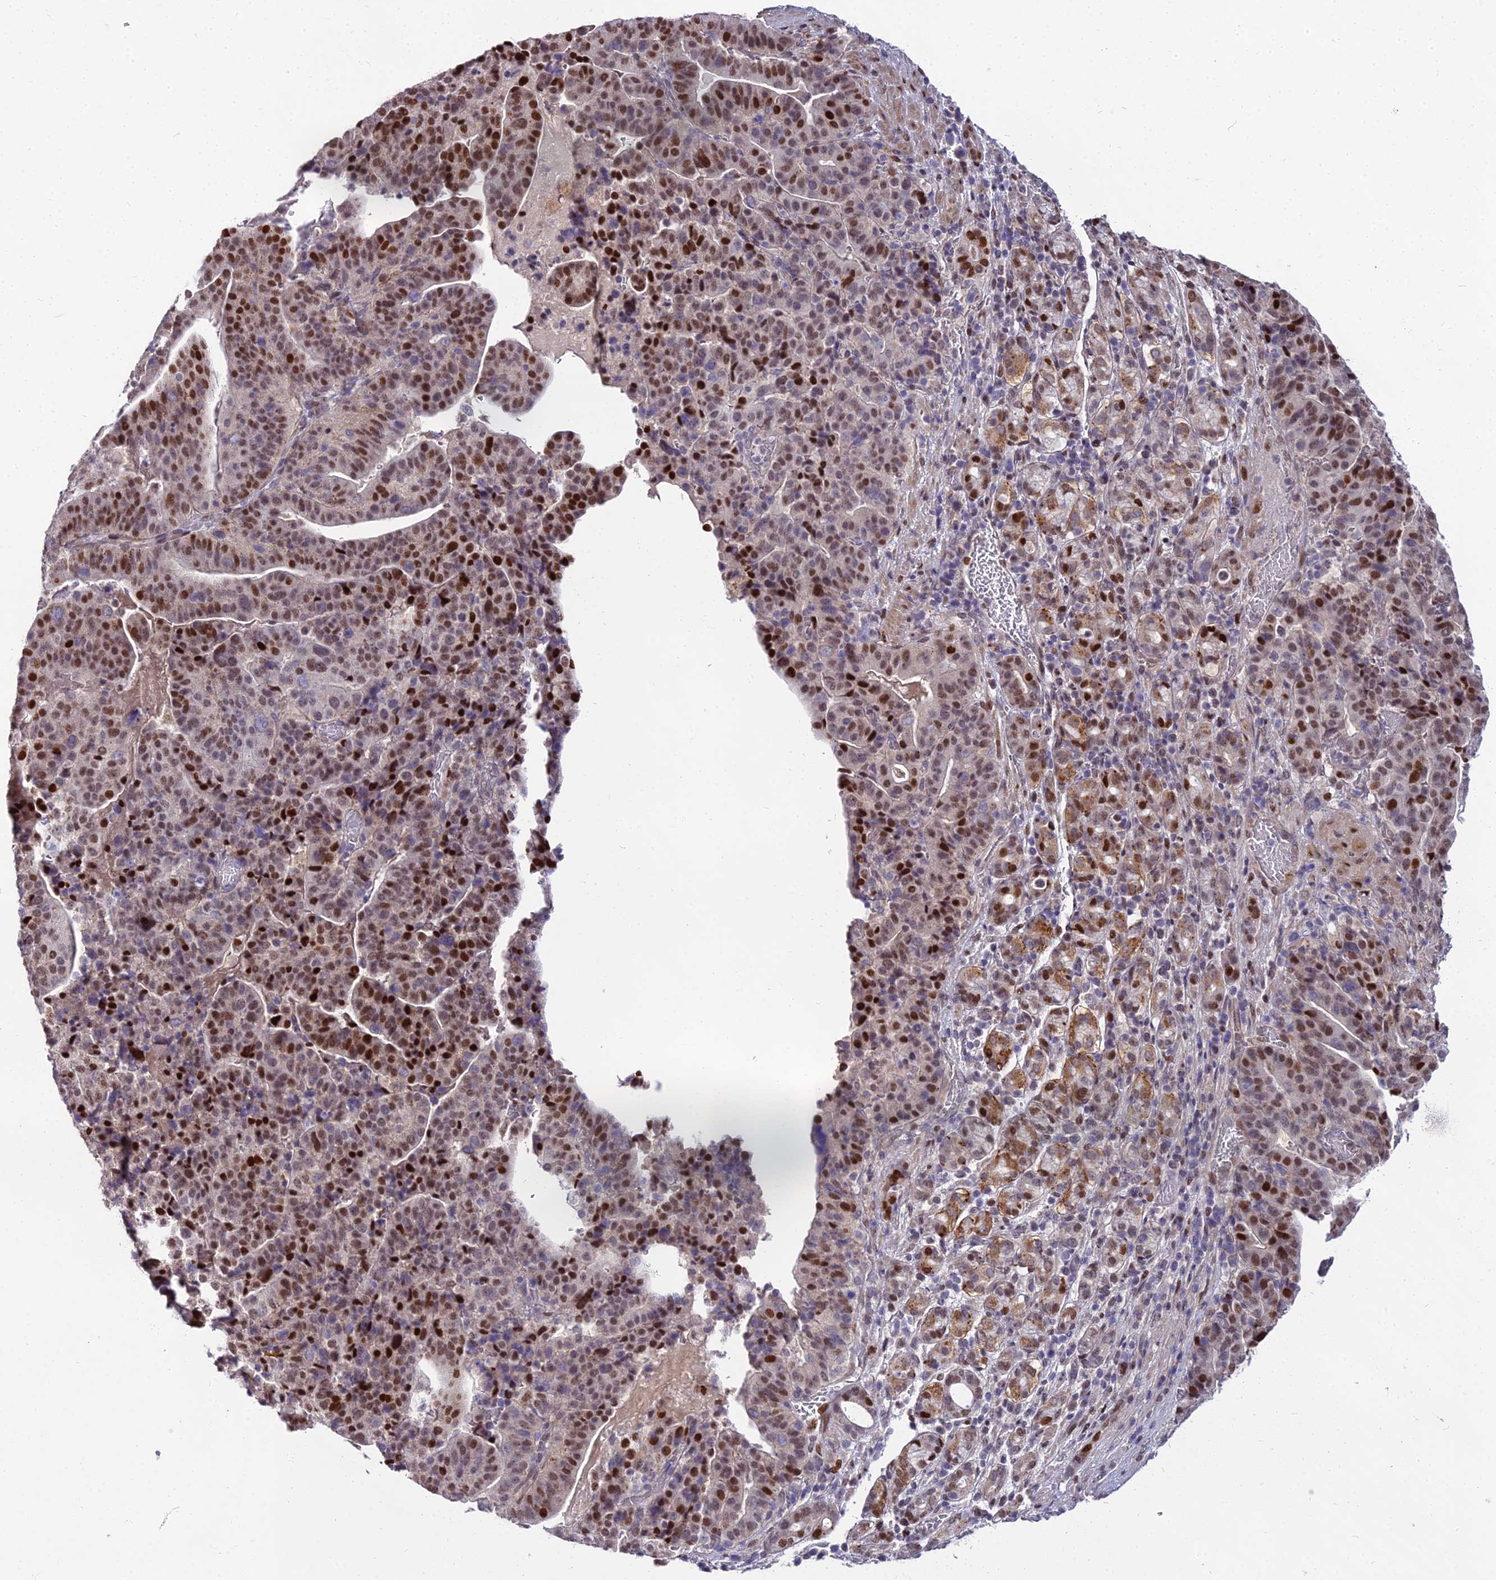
{"staining": {"intensity": "strong", "quantity": "25%-75%", "location": "nuclear"}, "tissue": "stomach cancer", "cell_type": "Tumor cells", "image_type": "cancer", "snomed": [{"axis": "morphology", "description": "Adenocarcinoma, NOS"}, {"axis": "topography", "description": "Stomach"}], "caption": "Immunohistochemical staining of human stomach adenocarcinoma shows strong nuclear protein expression in about 25%-75% of tumor cells.", "gene": "ZNF707", "patient": {"sex": "male", "age": 48}}